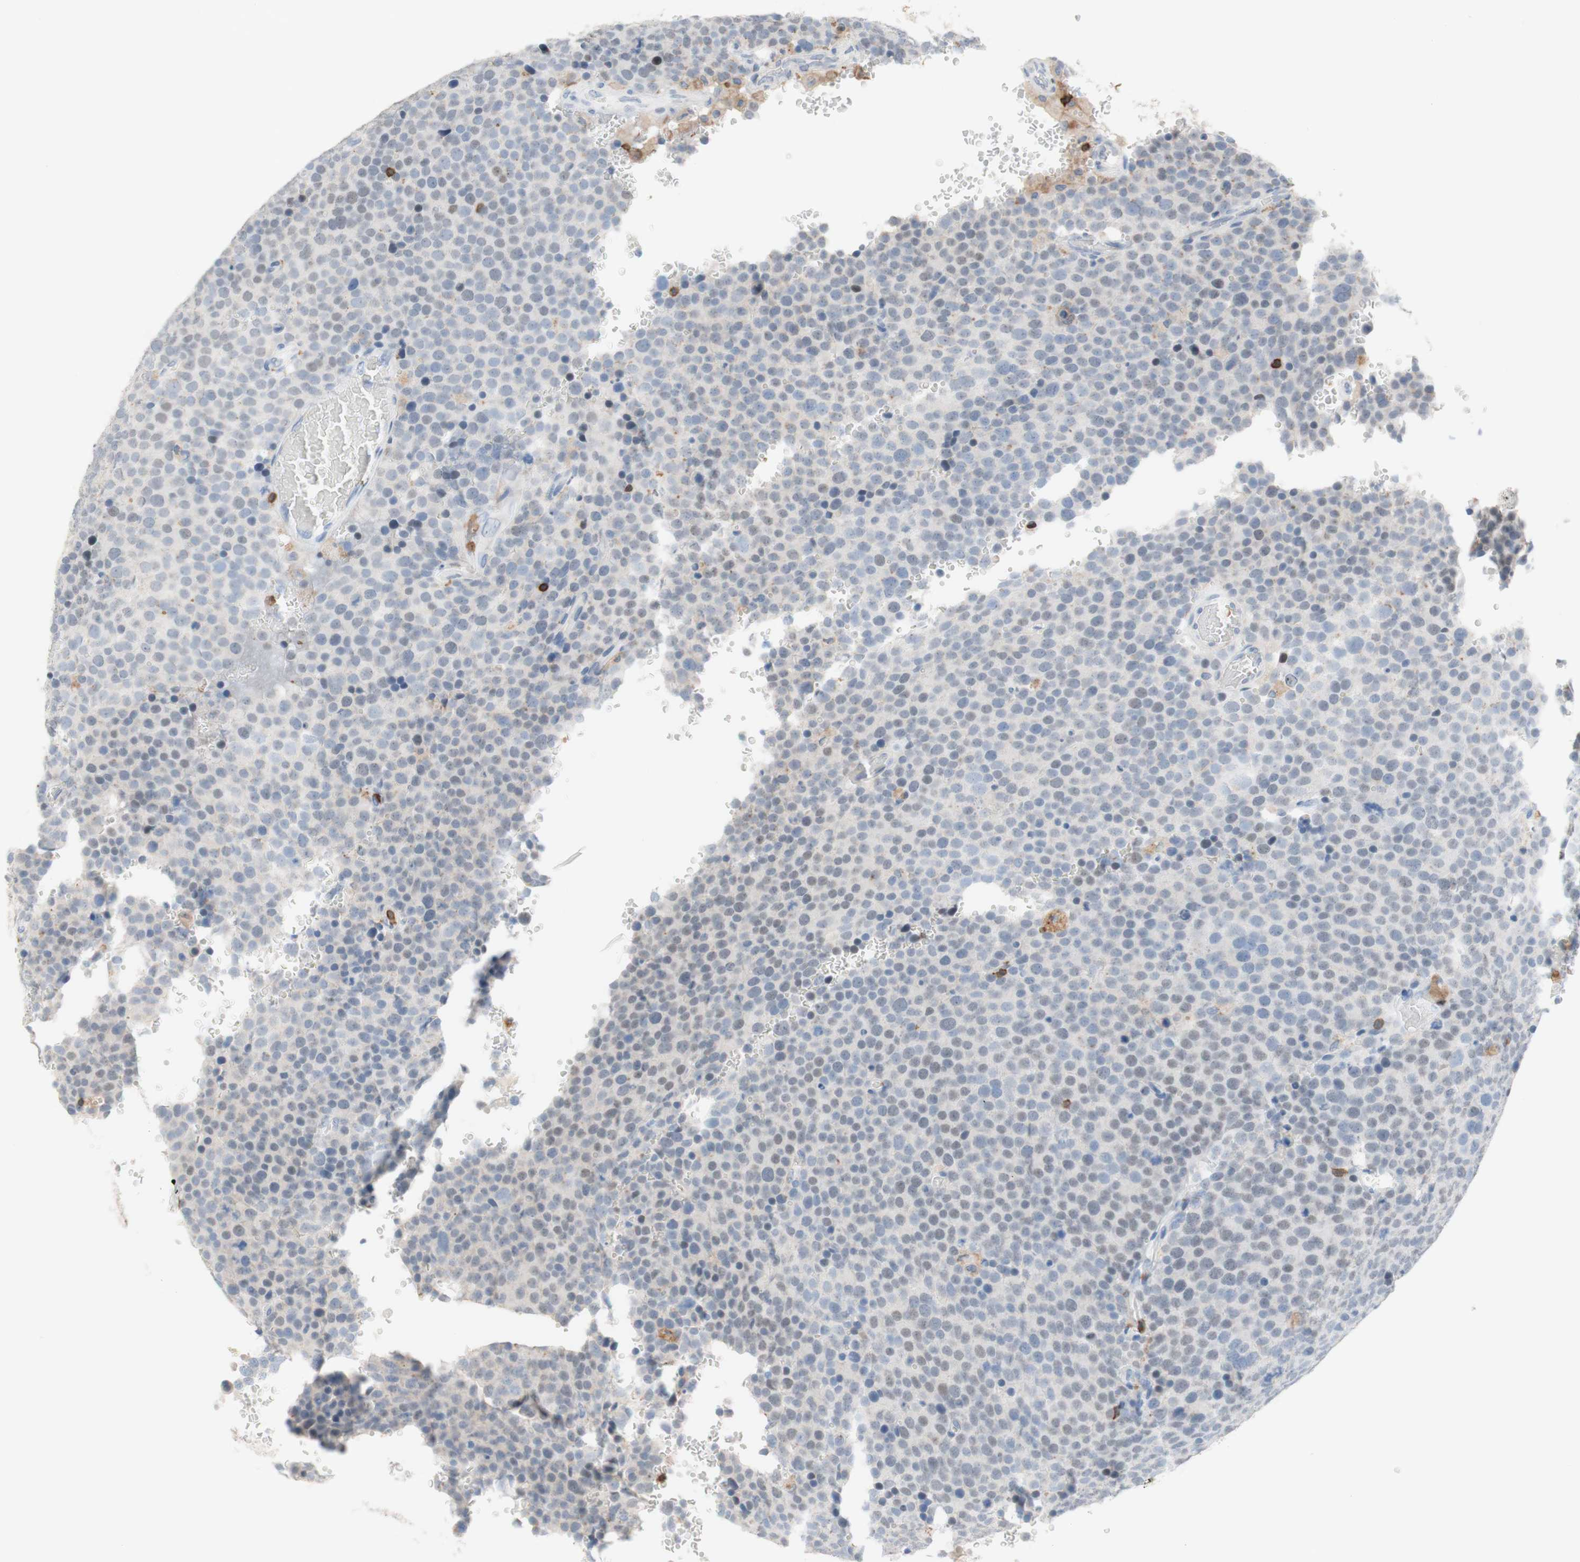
{"staining": {"intensity": "negative", "quantity": "none", "location": "none"}, "tissue": "testis cancer", "cell_type": "Tumor cells", "image_type": "cancer", "snomed": [{"axis": "morphology", "description": "Seminoma, NOS"}, {"axis": "topography", "description": "Testis"}], "caption": "Immunohistochemistry image of neoplastic tissue: human seminoma (testis) stained with DAB displays no significant protein staining in tumor cells. The staining is performed using DAB brown chromogen with nuclei counter-stained in using hematoxylin.", "gene": "SPINK6", "patient": {"sex": "male", "age": 71}}